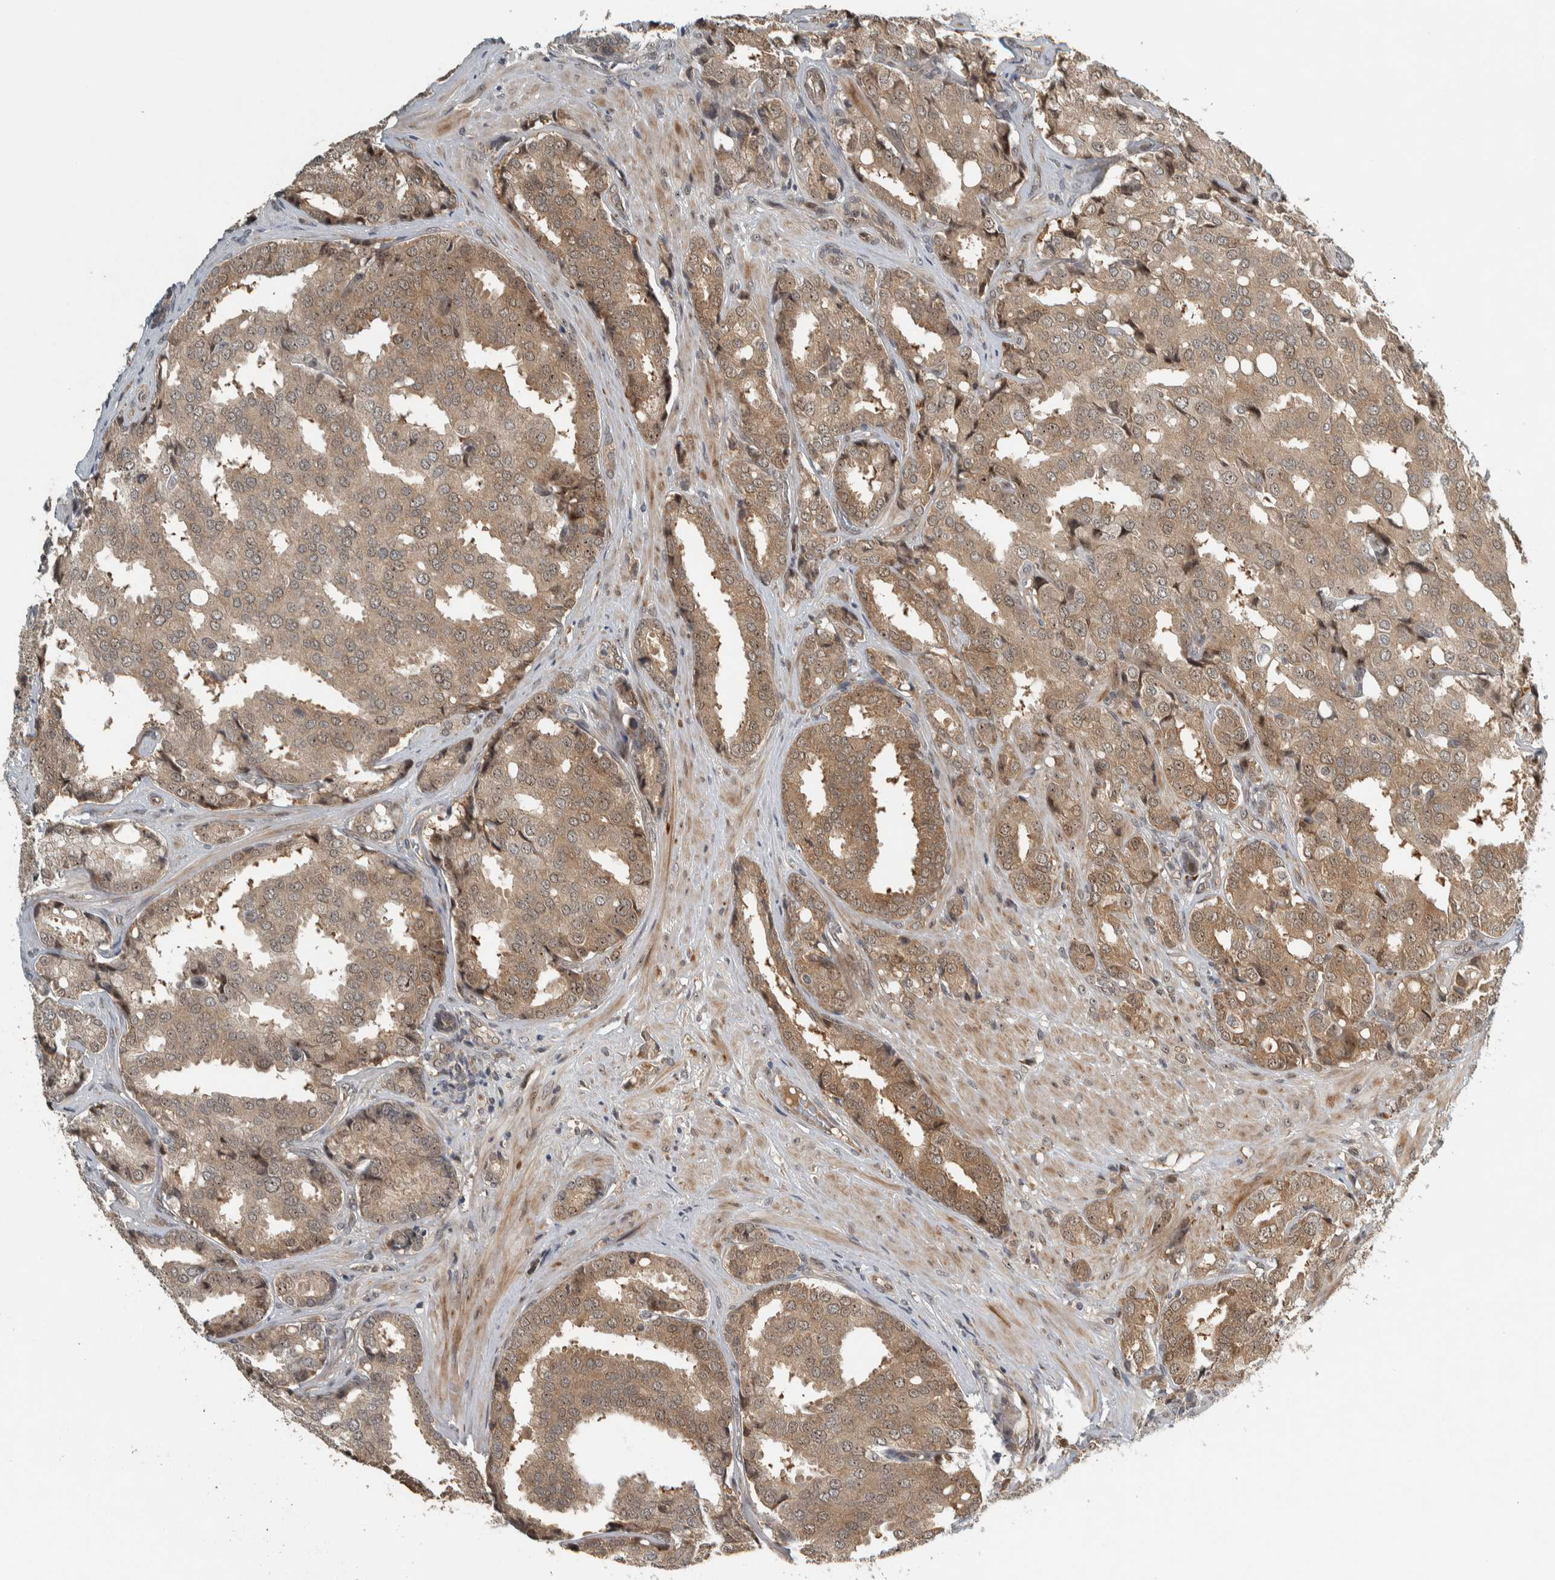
{"staining": {"intensity": "weak", "quantity": ">75%", "location": "cytoplasmic/membranous,nuclear"}, "tissue": "prostate cancer", "cell_type": "Tumor cells", "image_type": "cancer", "snomed": [{"axis": "morphology", "description": "Adenocarcinoma, High grade"}, {"axis": "topography", "description": "Prostate"}], "caption": "Protein analysis of prostate high-grade adenocarcinoma tissue exhibits weak cytoplasmic/membranous and nuclear staining in about >75% of tumor cells. Ihc stains the protein of interest in brown and the nuclei are stained blue.", "gene": "XPO5", "patient": {"sex": "male", "age": 50}}